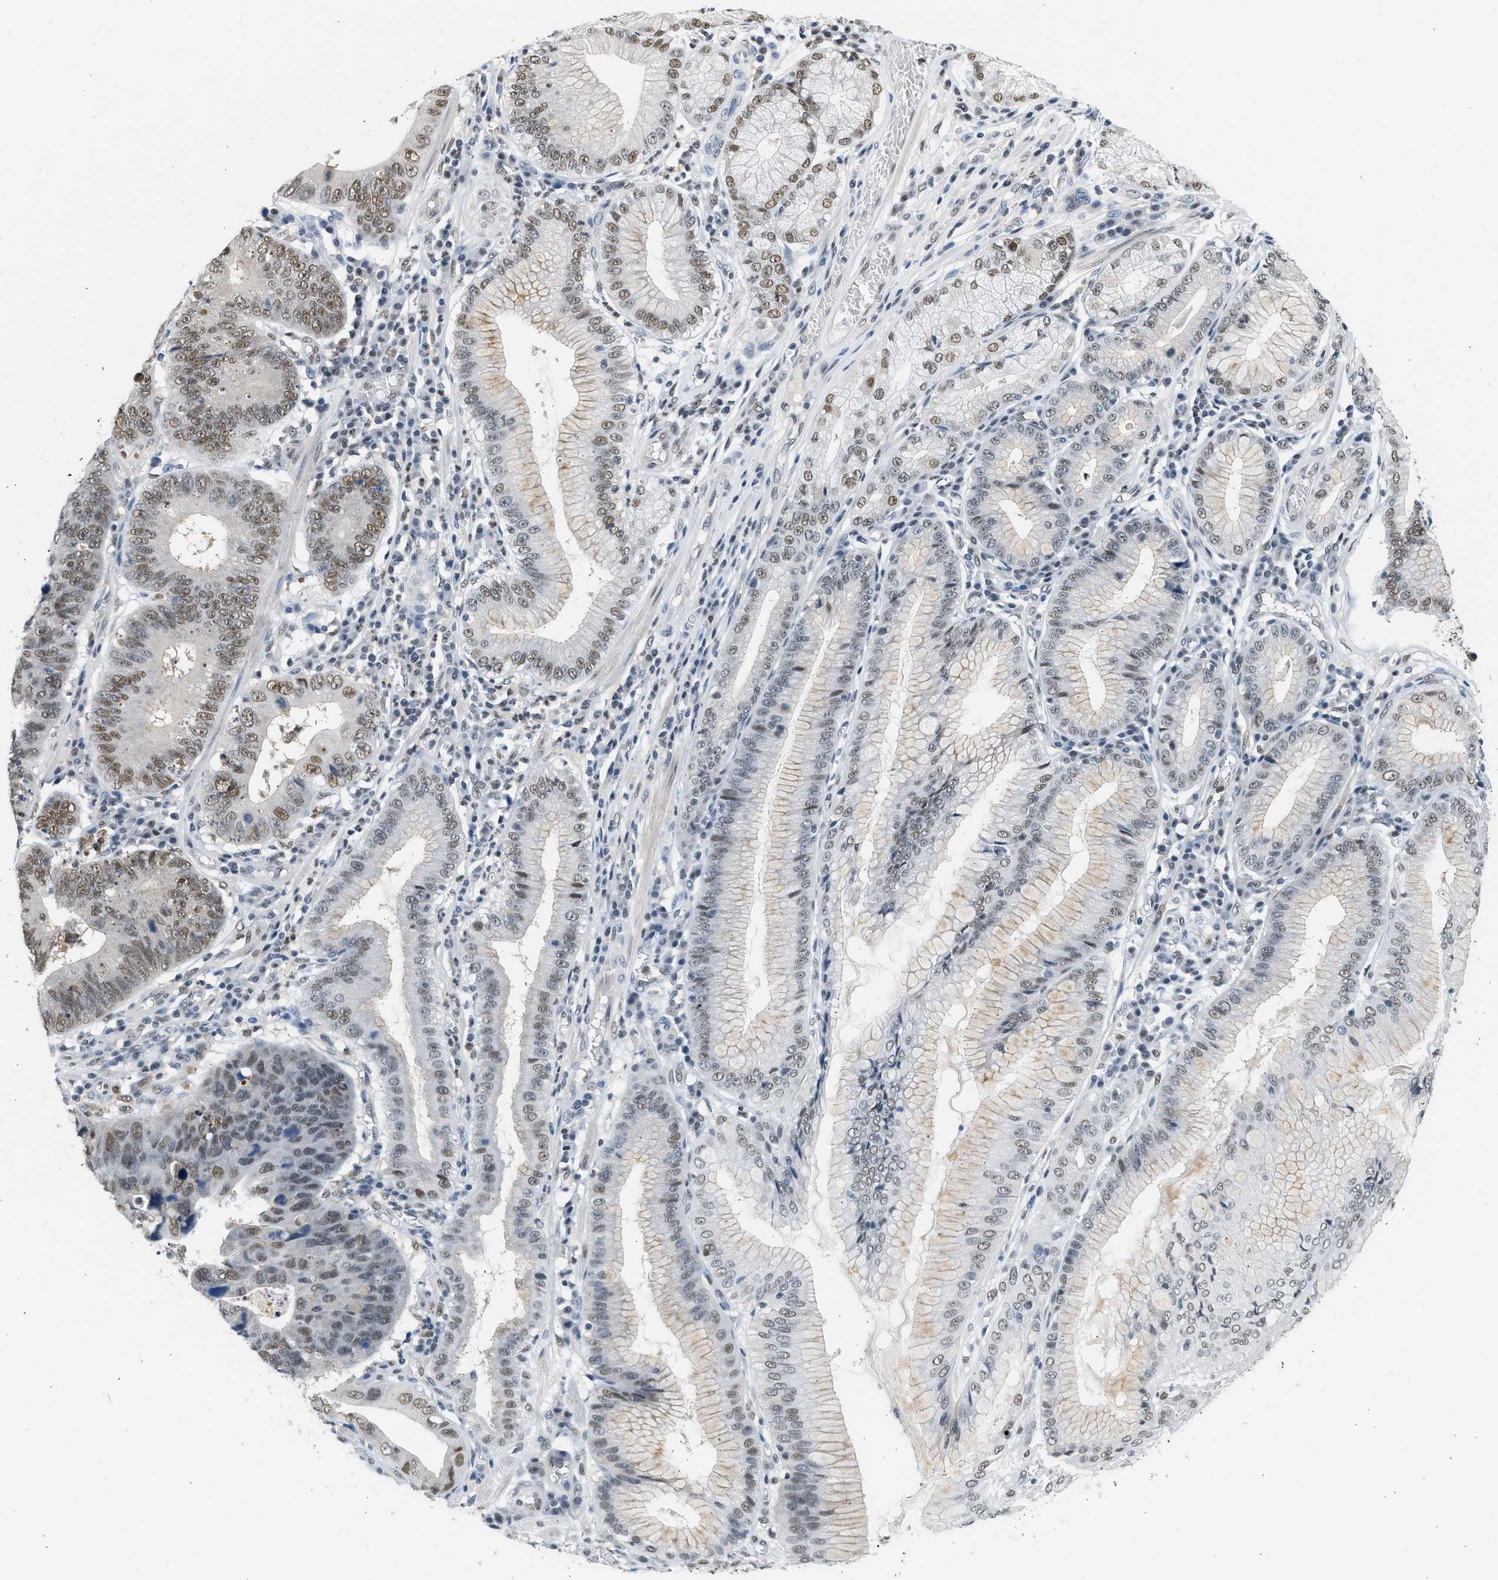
{"staining": {"intensity": "moderate", "quantity": ">75%", "location": "nuclear"}, "tissue": "stomach cancer", "cell_type": "Tumor cells", "image_type": "cancer", "snomed": [{"axis": "morphology", "description": "Adenocarcinoma, NOS"}, {"axis": "topography", "description": "Stomach"}], "caption": "A brown stain shows moderate nuclear expression of a protein in human stomach cancer tumor cells.", "gene": "HIPK1", "patient": {"sex": "male", "age": 59}}